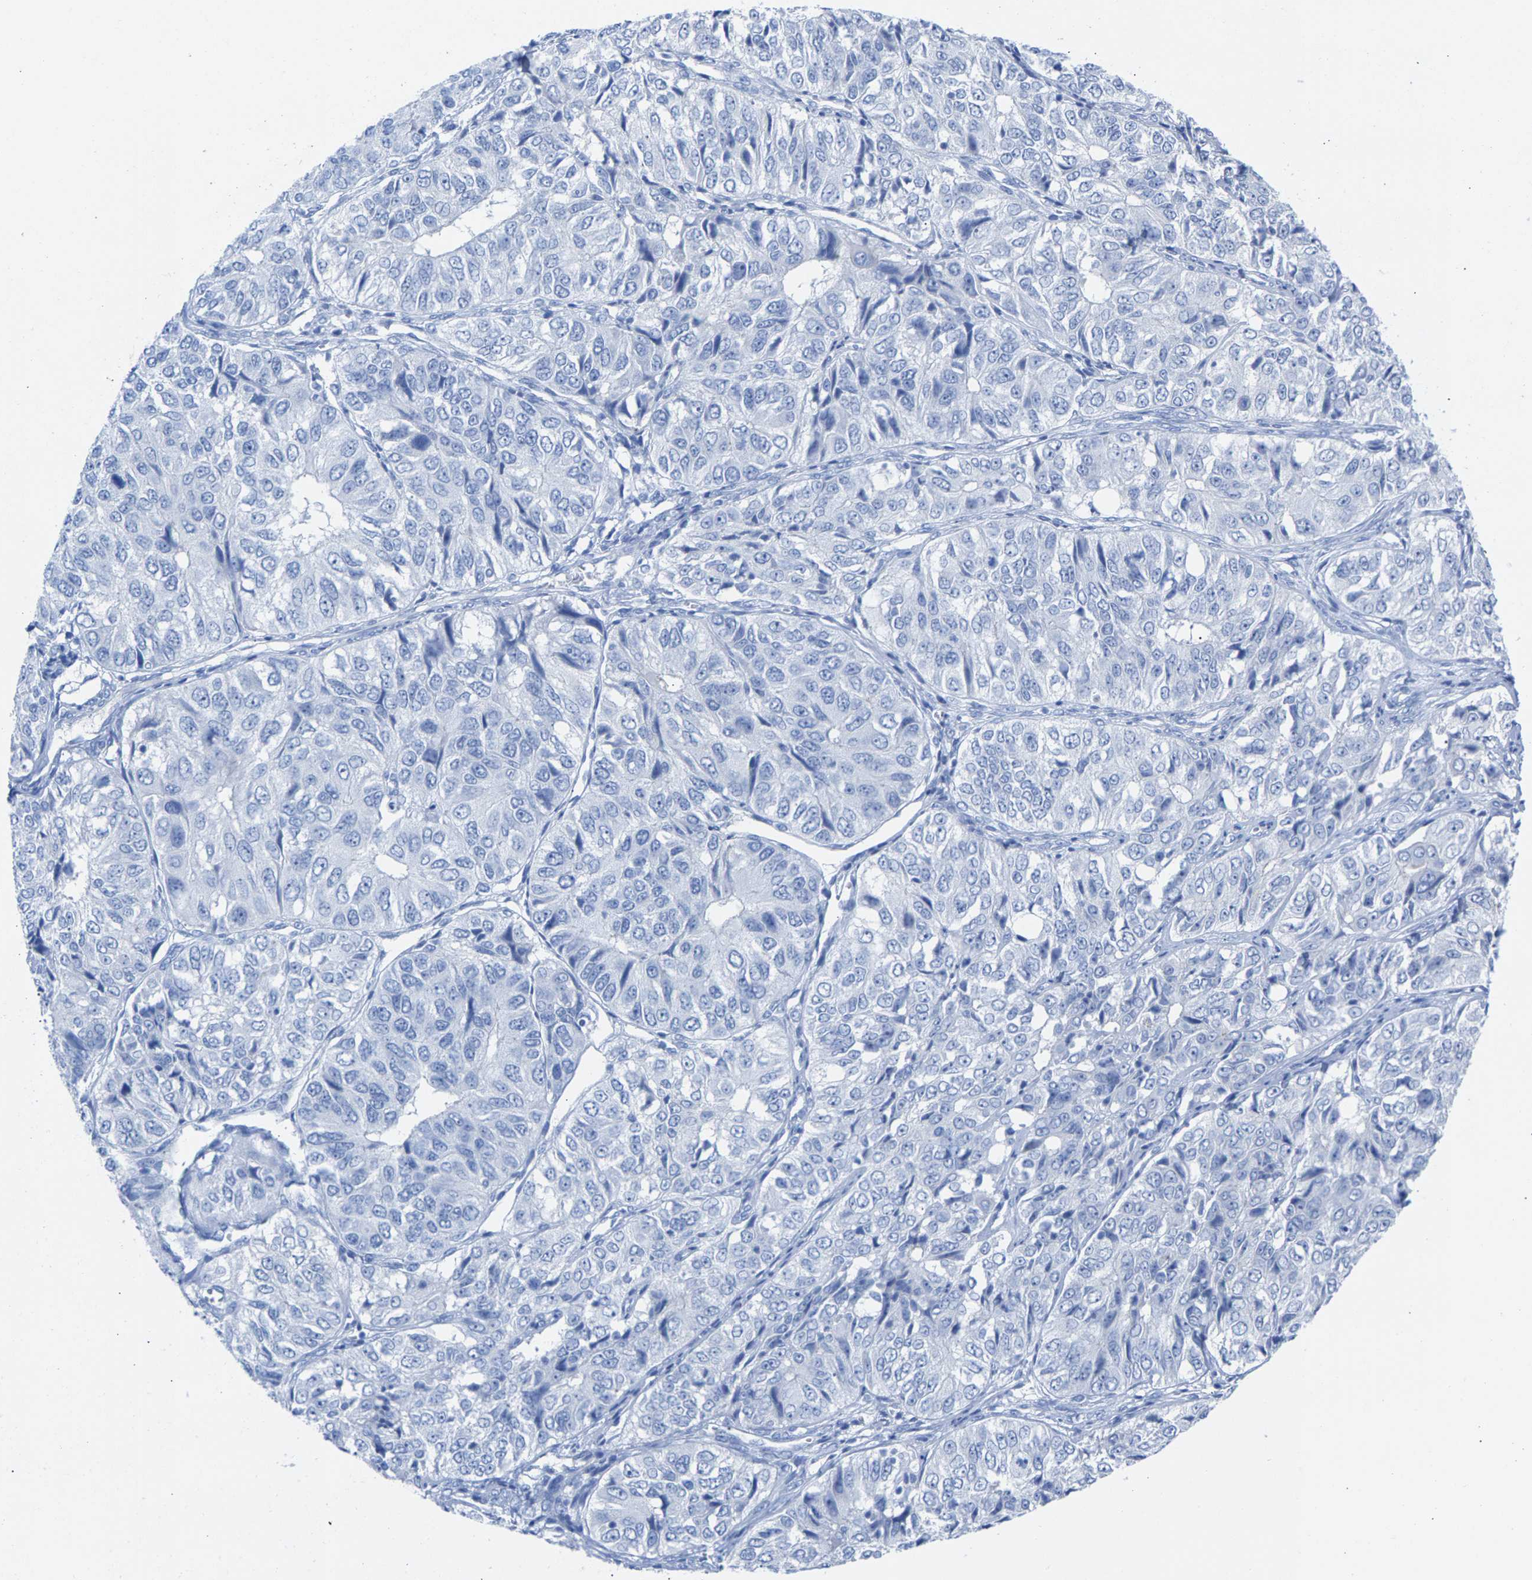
{"staining": {"intensity": "negative", "quantity": "none", "location": "none"}, "tissue": "ovarian cancer", "cell_type": "Tumor cells", "image_type": "cancer", "snomed": [{"axis": "morphology", "description": "Carcinoma, endometroid"}, {"axis": "topography", "description": "Ovary"}], "caption": "Human ovarian cancer stained for a protein using immunohistochemistry shows no expression in tumor cells.", "gene": "CPA1", "patient": {"sex": "female", "age": 51}}